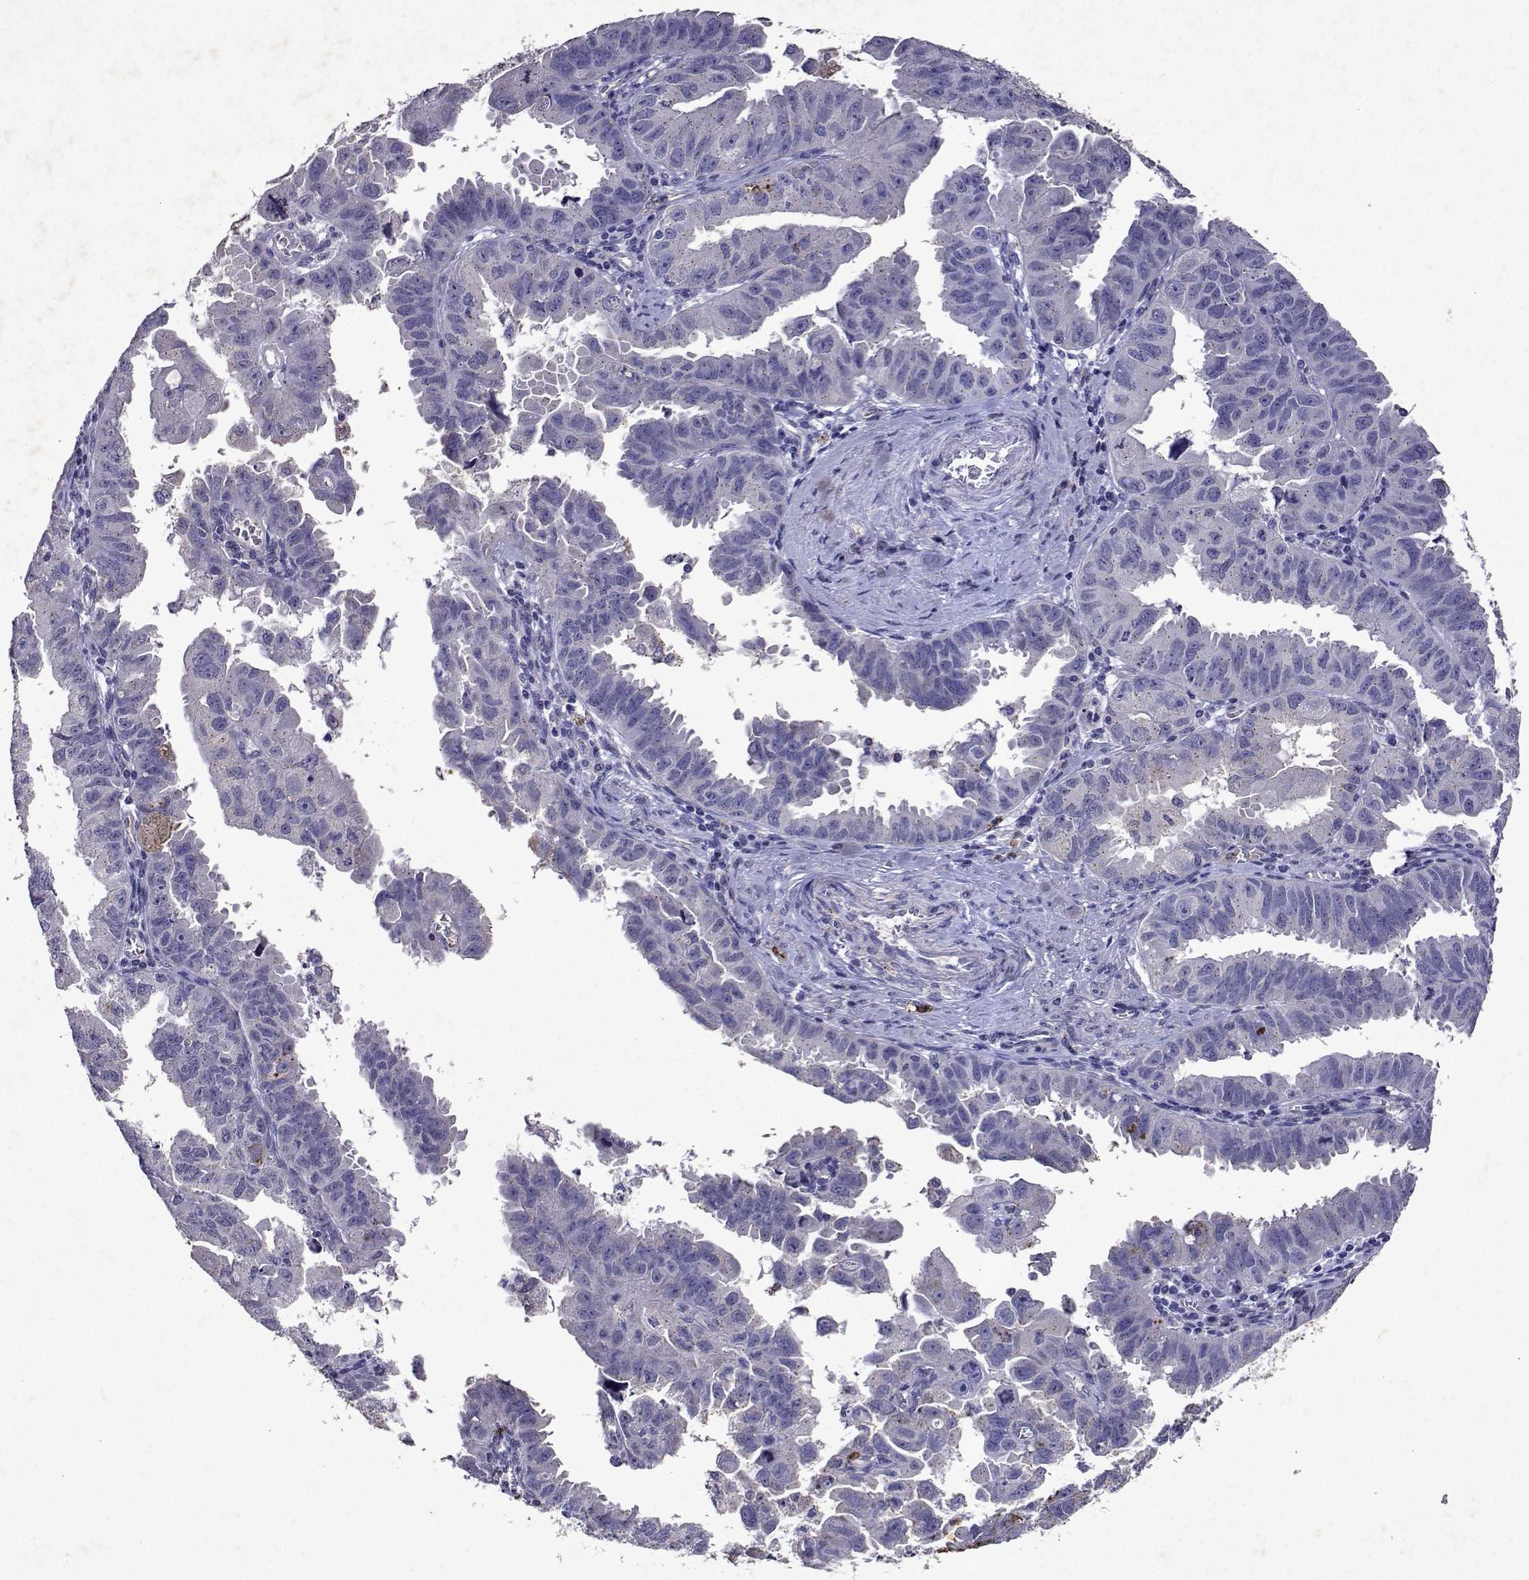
{"staining": {"intensity": "moderate", "quantity": "<25%", "location": "cytoplasmic/membranous"}, "tissue": "ovarian cancer", "cell_type": "Tumor cells", "image_type": "cancer", "snomed": [{"axis": "morphology", "description": "Carcinoma, endometroid"}, {"axis": "topography", "description": "Ovary"}], "caption": "A micrograph of ovarian endometroid carcinoma stained for a protein exhibits moderate cytoplasmic/membranous brown staining in tumor cells.", "gene": "DUSP28", "patient": {"sex": "female", "age": 85}}